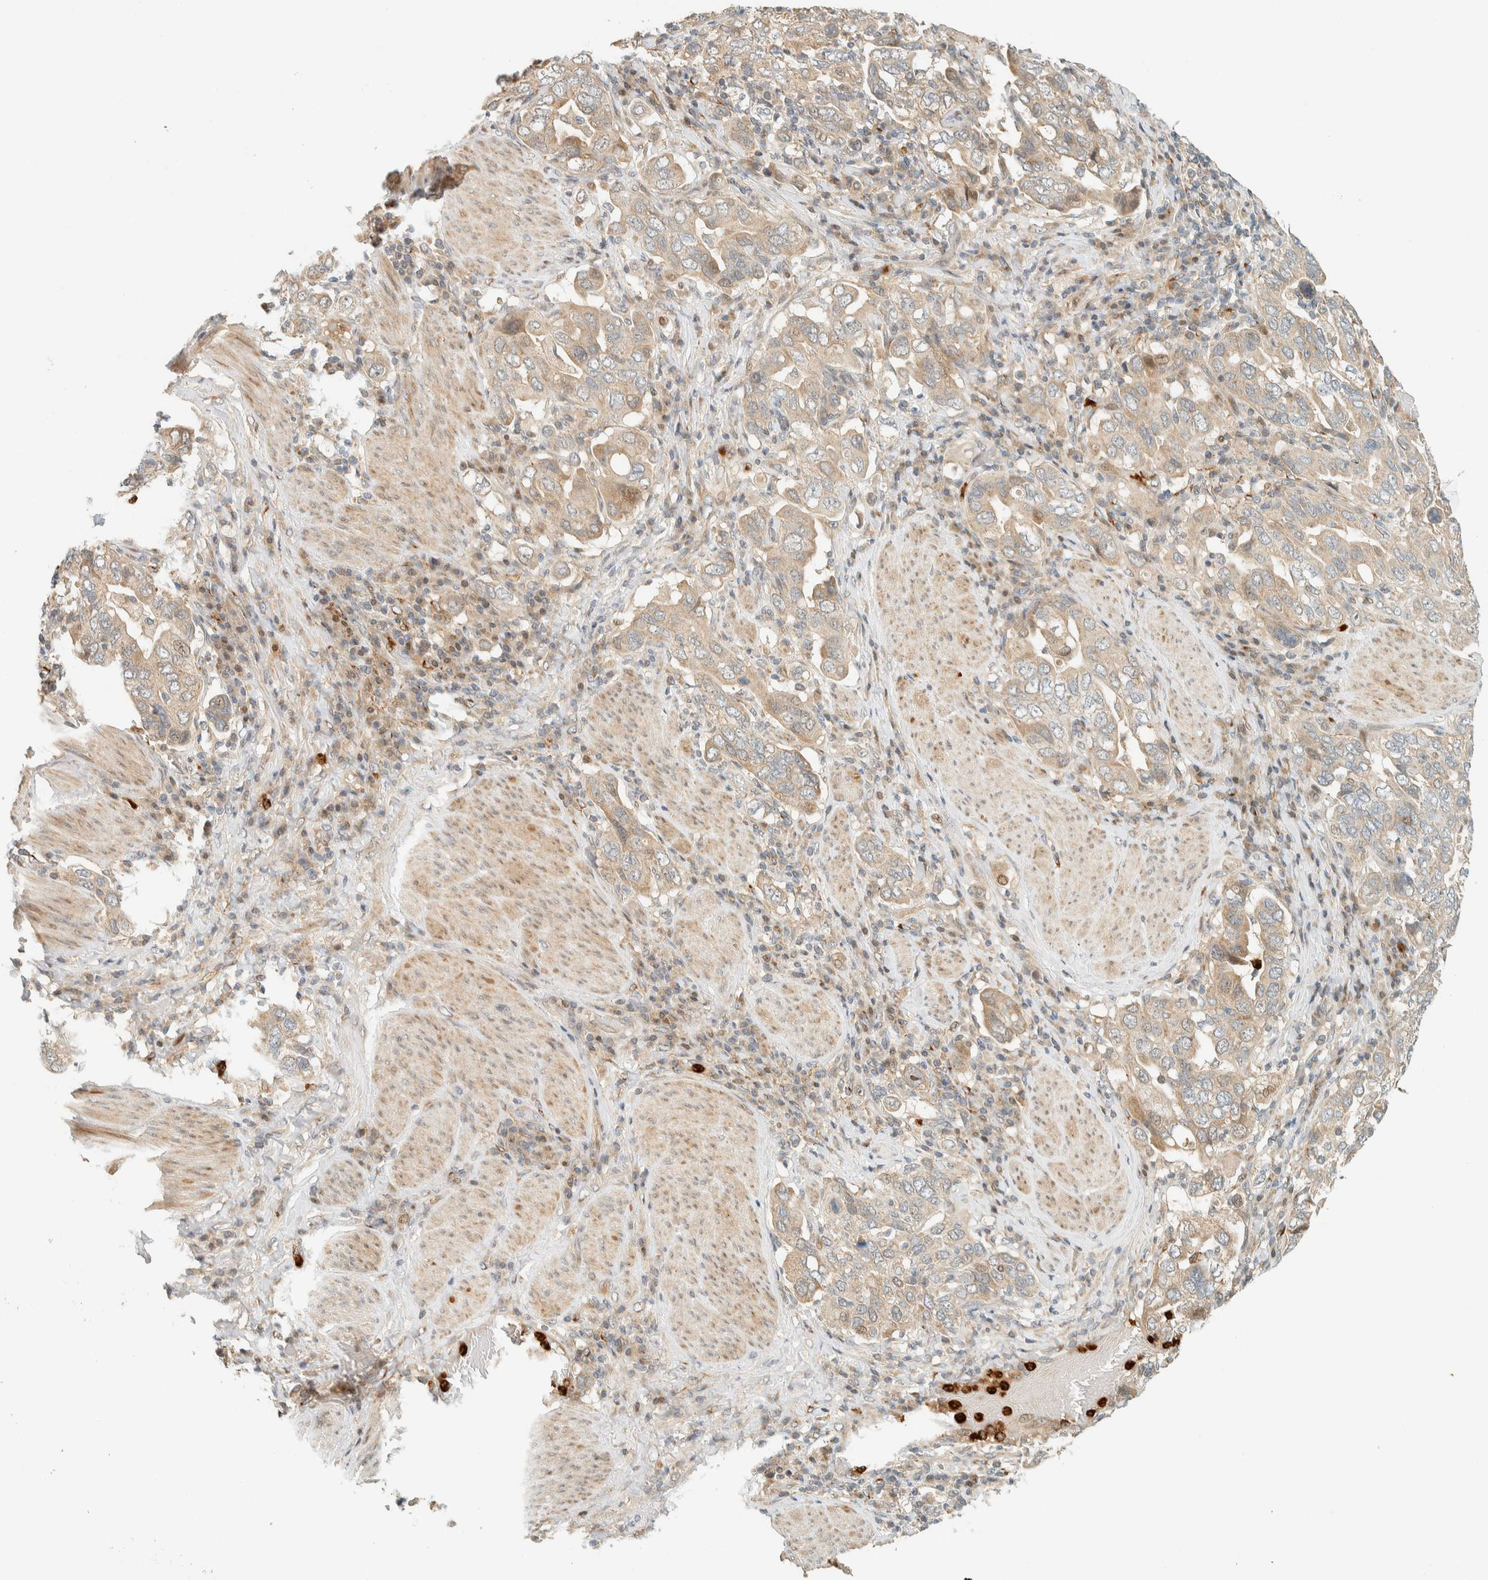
{"staining": {"intensity": "weak", "quantity": "25%-75%", "location": "cytoplasmic/membranous"}, "tissue": "stomach cancer", "cell_type": "Tumor cells", "image_type": "cancer", "snomed": [{"axis": "morphology", "description": "Adenocarcinoma, NOS"}, {"axis": "topography", "description": "Stomach, upper"}], "caption": "Immunohistochemistry (IHC) image of neoplastic tissue: adenocarcinoma (stomach) stained using IHC displays low levels of weak protein expression localized specifically in the cytoplasmic/membranous of tumor cells, appearing as a cytoplasmic/membranous brown color.", "gene": "CCDC171", "patient": {"sex": "male", "age": 62}}